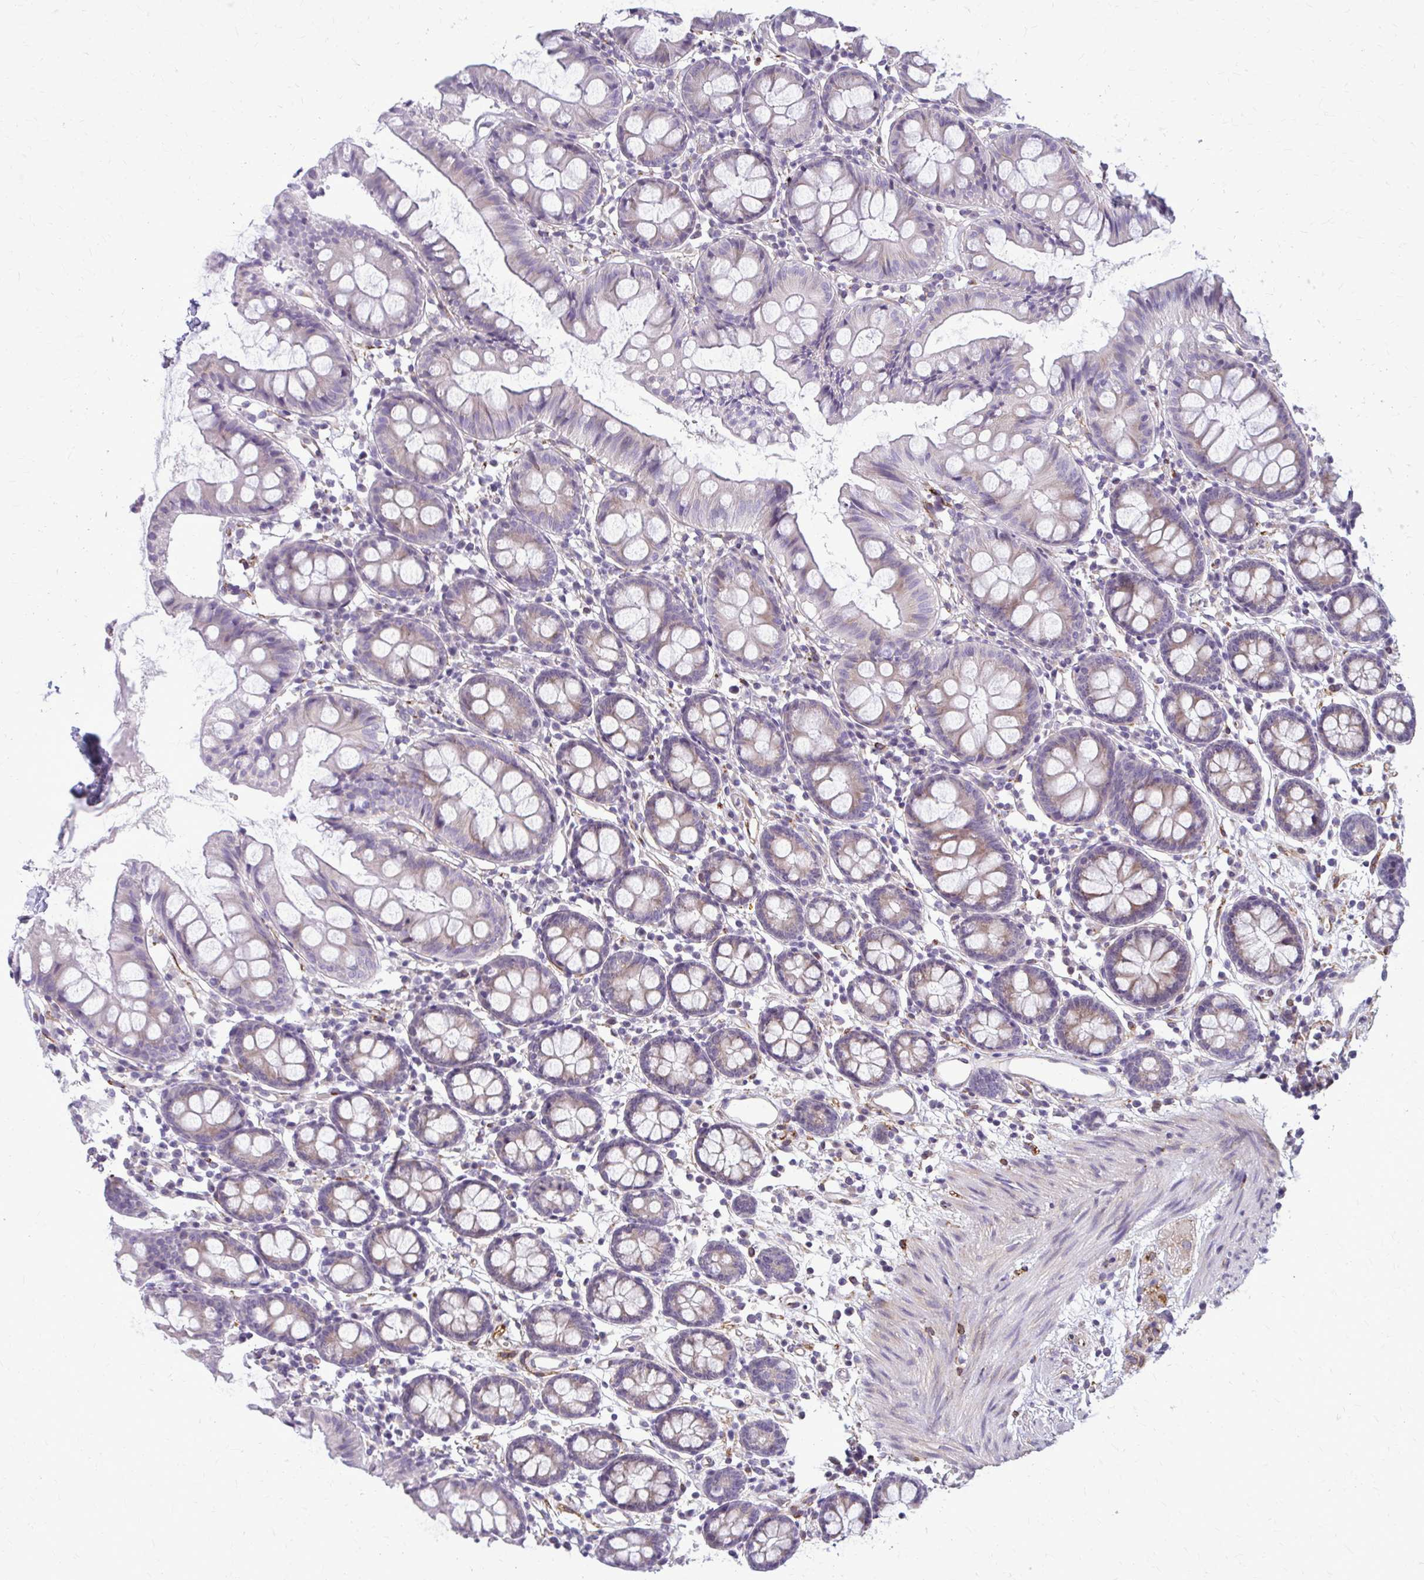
{"staining": {"intensity": "moderate", "quantity": "25%-75%", "location": "cytoplasmic/membranous"}, "tissue": "colon", "cell_type": "Endothelial cells", "image_type": "normal", "snomed": [{"axis": "morphology", "description": "Normal tissue, NOS"}, {"axis": "topography", "description": "Colon"}], "caption": "A high-resolution histopathology image shows immunohistochemistry (IHC) staining of benign colon, which reveals moderate cytoplasmic/membranous positivity in approximately 25%-75% of endothelial cells. (Brightfield microscopy of DAB IHC at high magnification).", "gene": "DEPP1", "patient": {"sex": "female", "age": 84}}